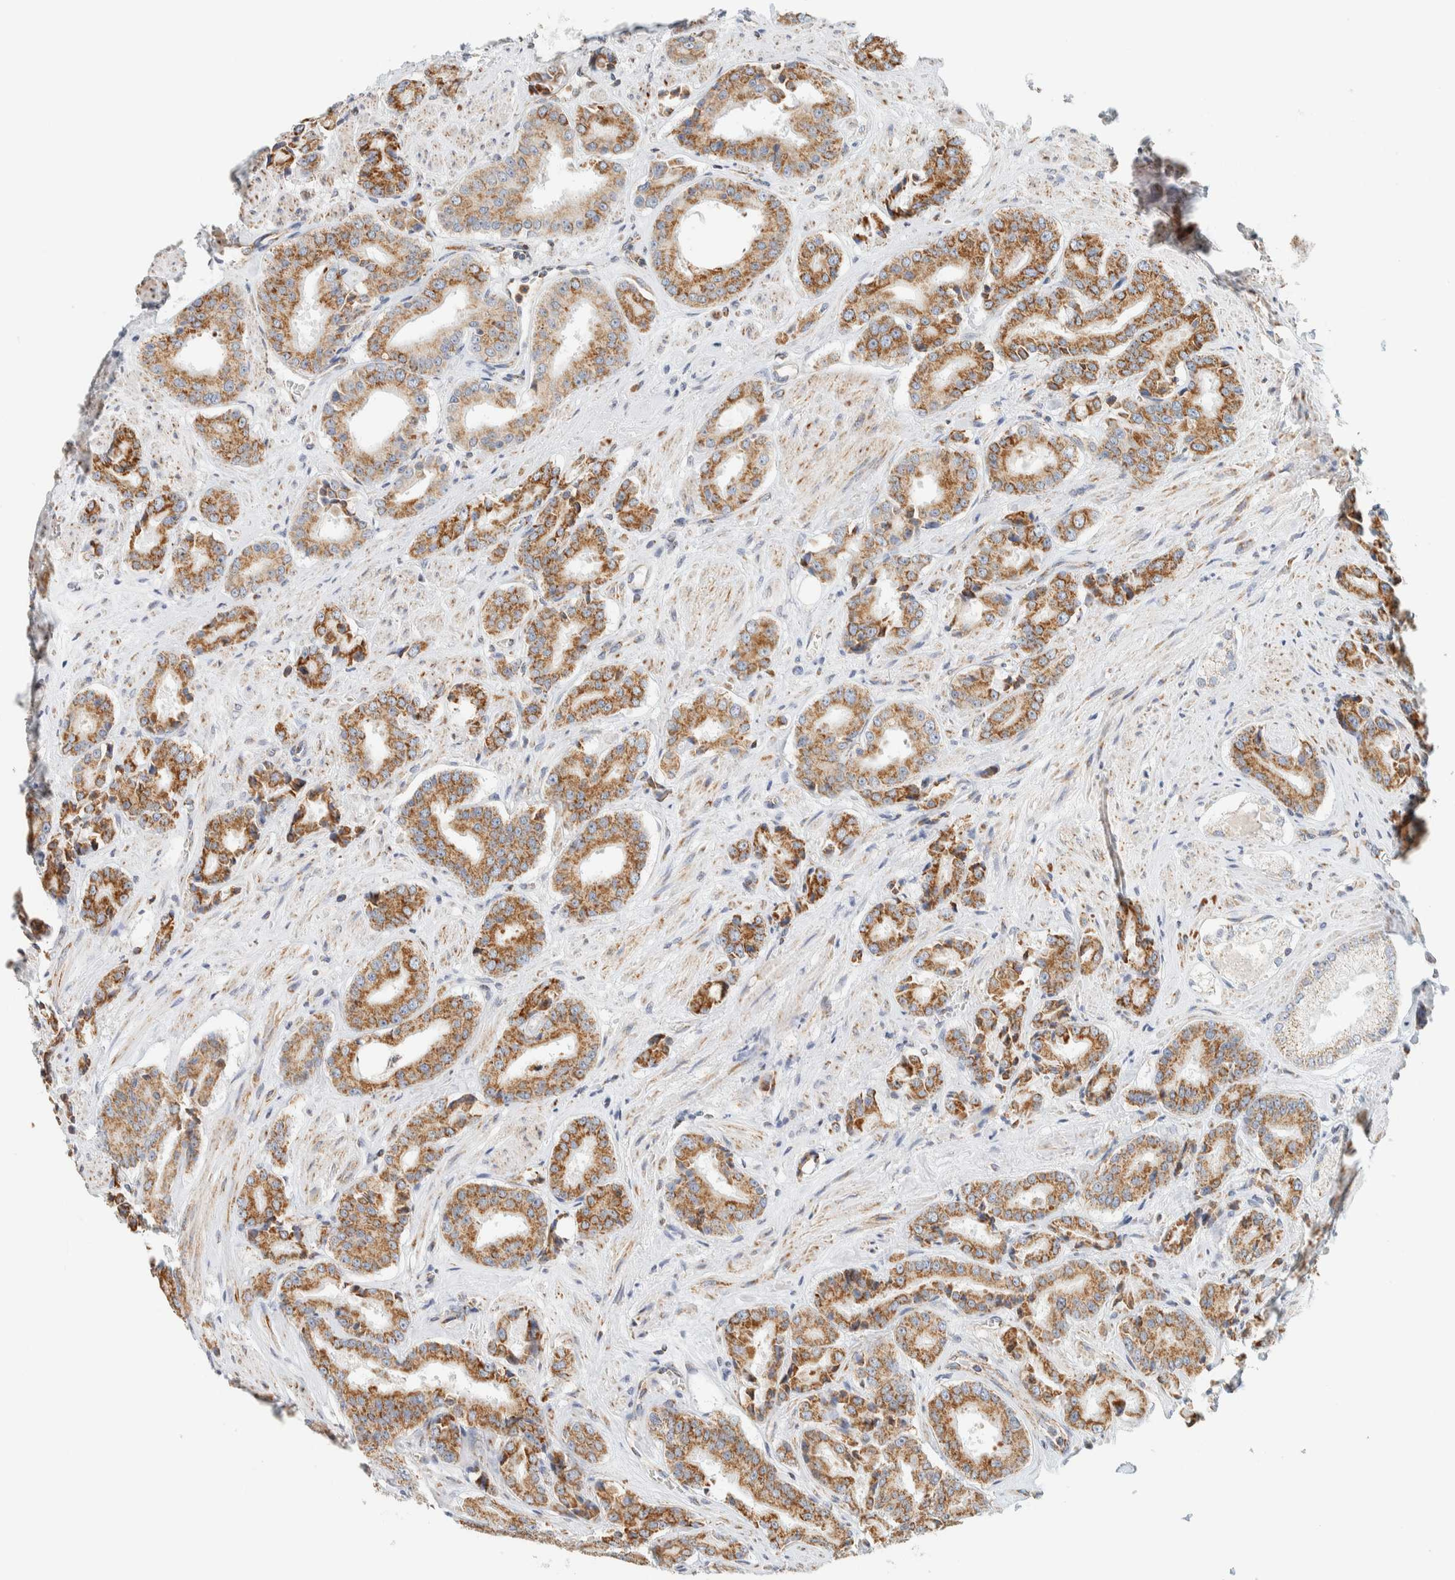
{"staining": {"intensity": "moderate", "quantity": ">75%", "location": "cytoplasmic/membranous"}, "tissue": "prostate cancer", "cell_type": "Tumor cells", "image_type": "cancer", "snomed": [{"axis": "morphology", "description": "Adenocarcinoma, High grade"}, {"axis": "topography", "description": "Prostate"}], "caption": "Moderate cytoplasmic/membranous staining is appreciated in approximately >75% of tumor cells in prostate adenocarcinoma (high-grade).", "gene": "KIFAP3", "patient": {"sex": "male", "age": 71}}